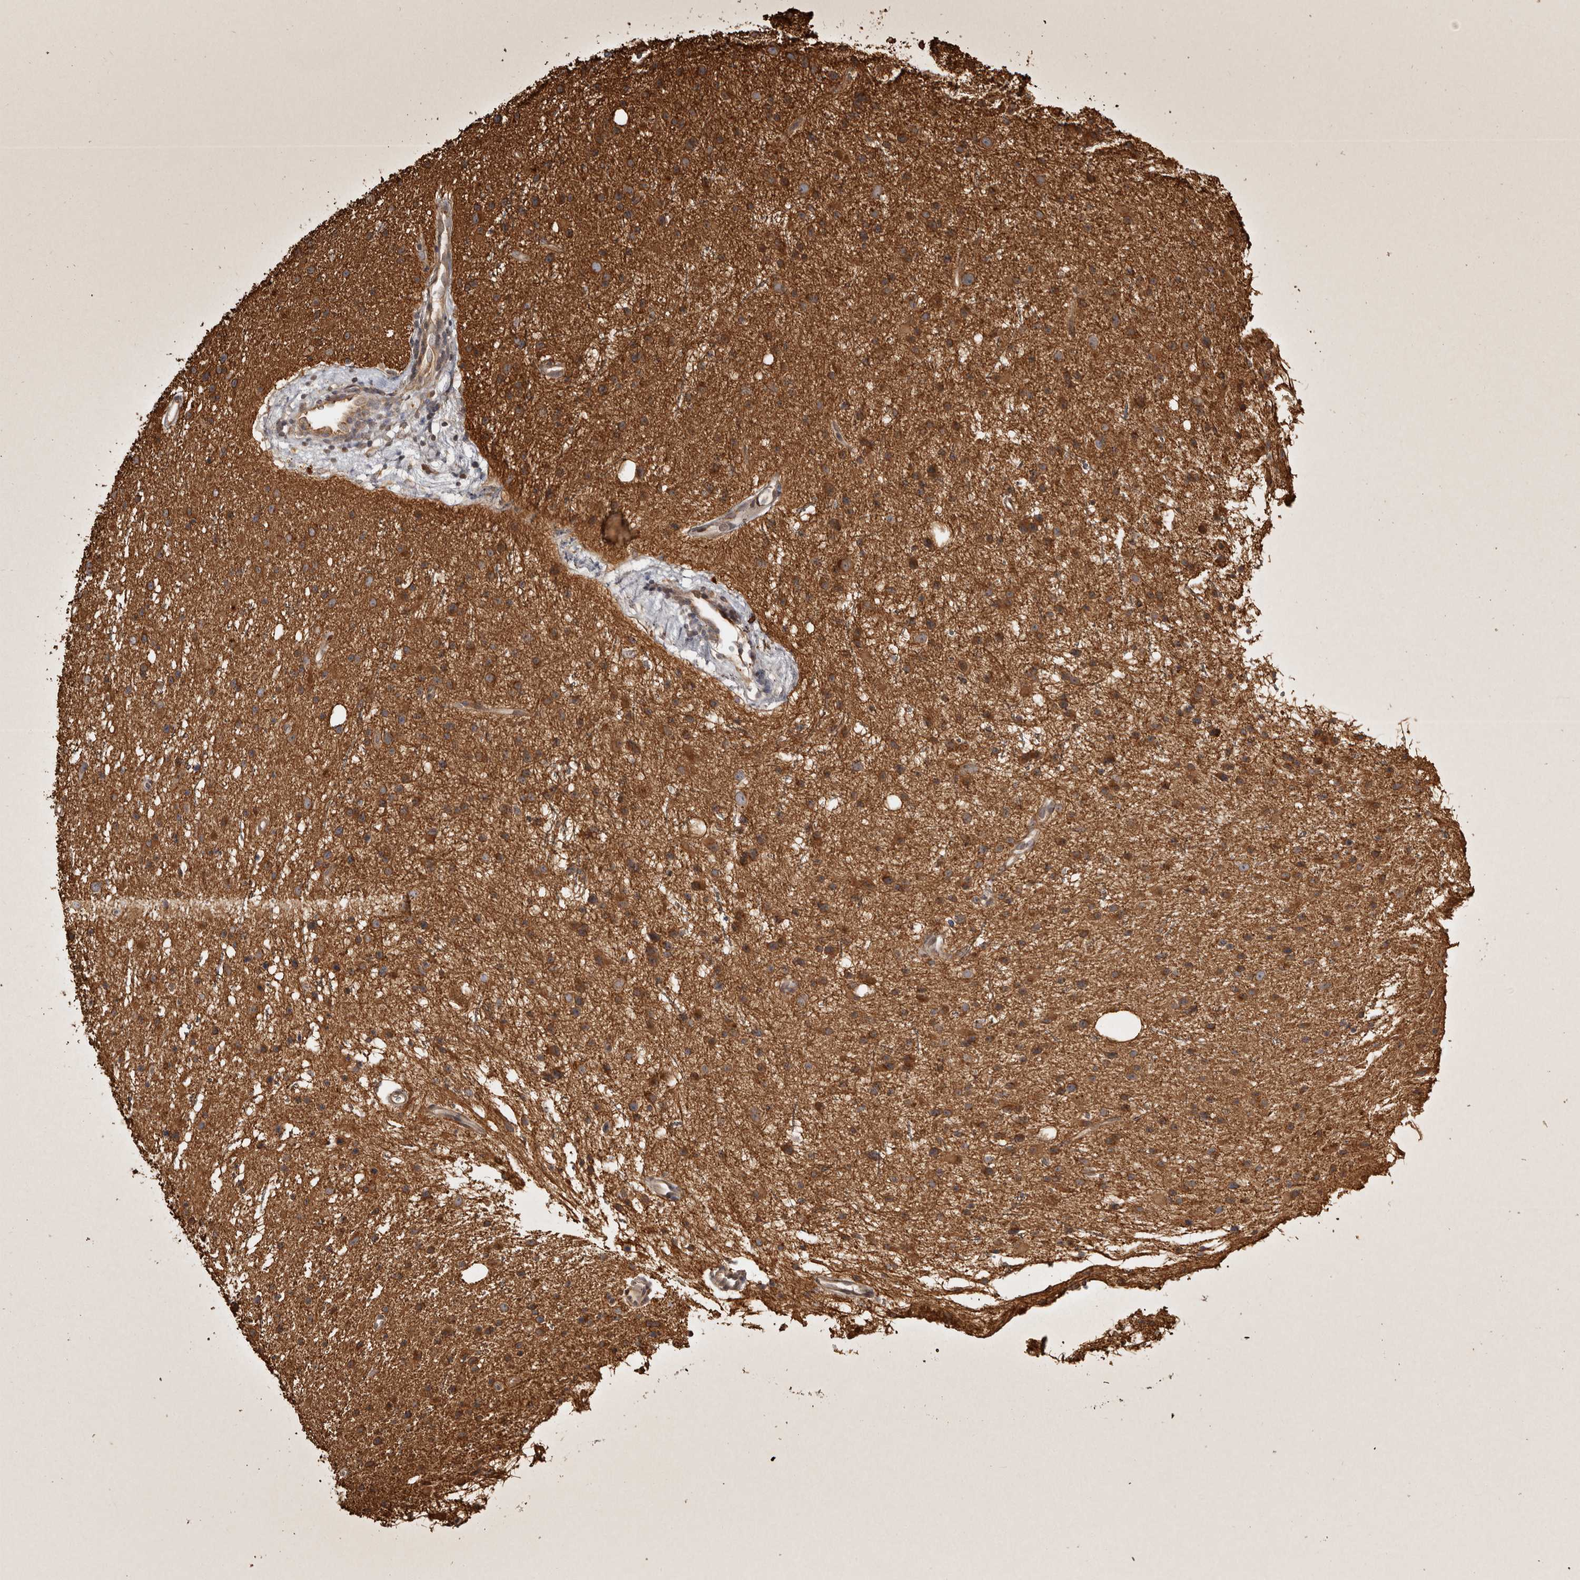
{"staining": {"intensity": "moderate", "quantity": ">75%", "location": "cytoplasmic/membranous"}, "tissue": "glioma", "cell_type": "Tumor cells", "image_type": "cancer", "snomed": [{"axis": "morphology", "description": "Glioma, malignant, Low grade"}, {"axis": "topography", "description": "Cerebral cortex"}], "caption": "Glioma was stained to show a protein in brown. There is medium levels of moderate cytoplasmic/membranous staining in approximately >75% of tumor cells.", "gene": "CAMSAP2", "patient": {"sex": "female", "age": 39}}